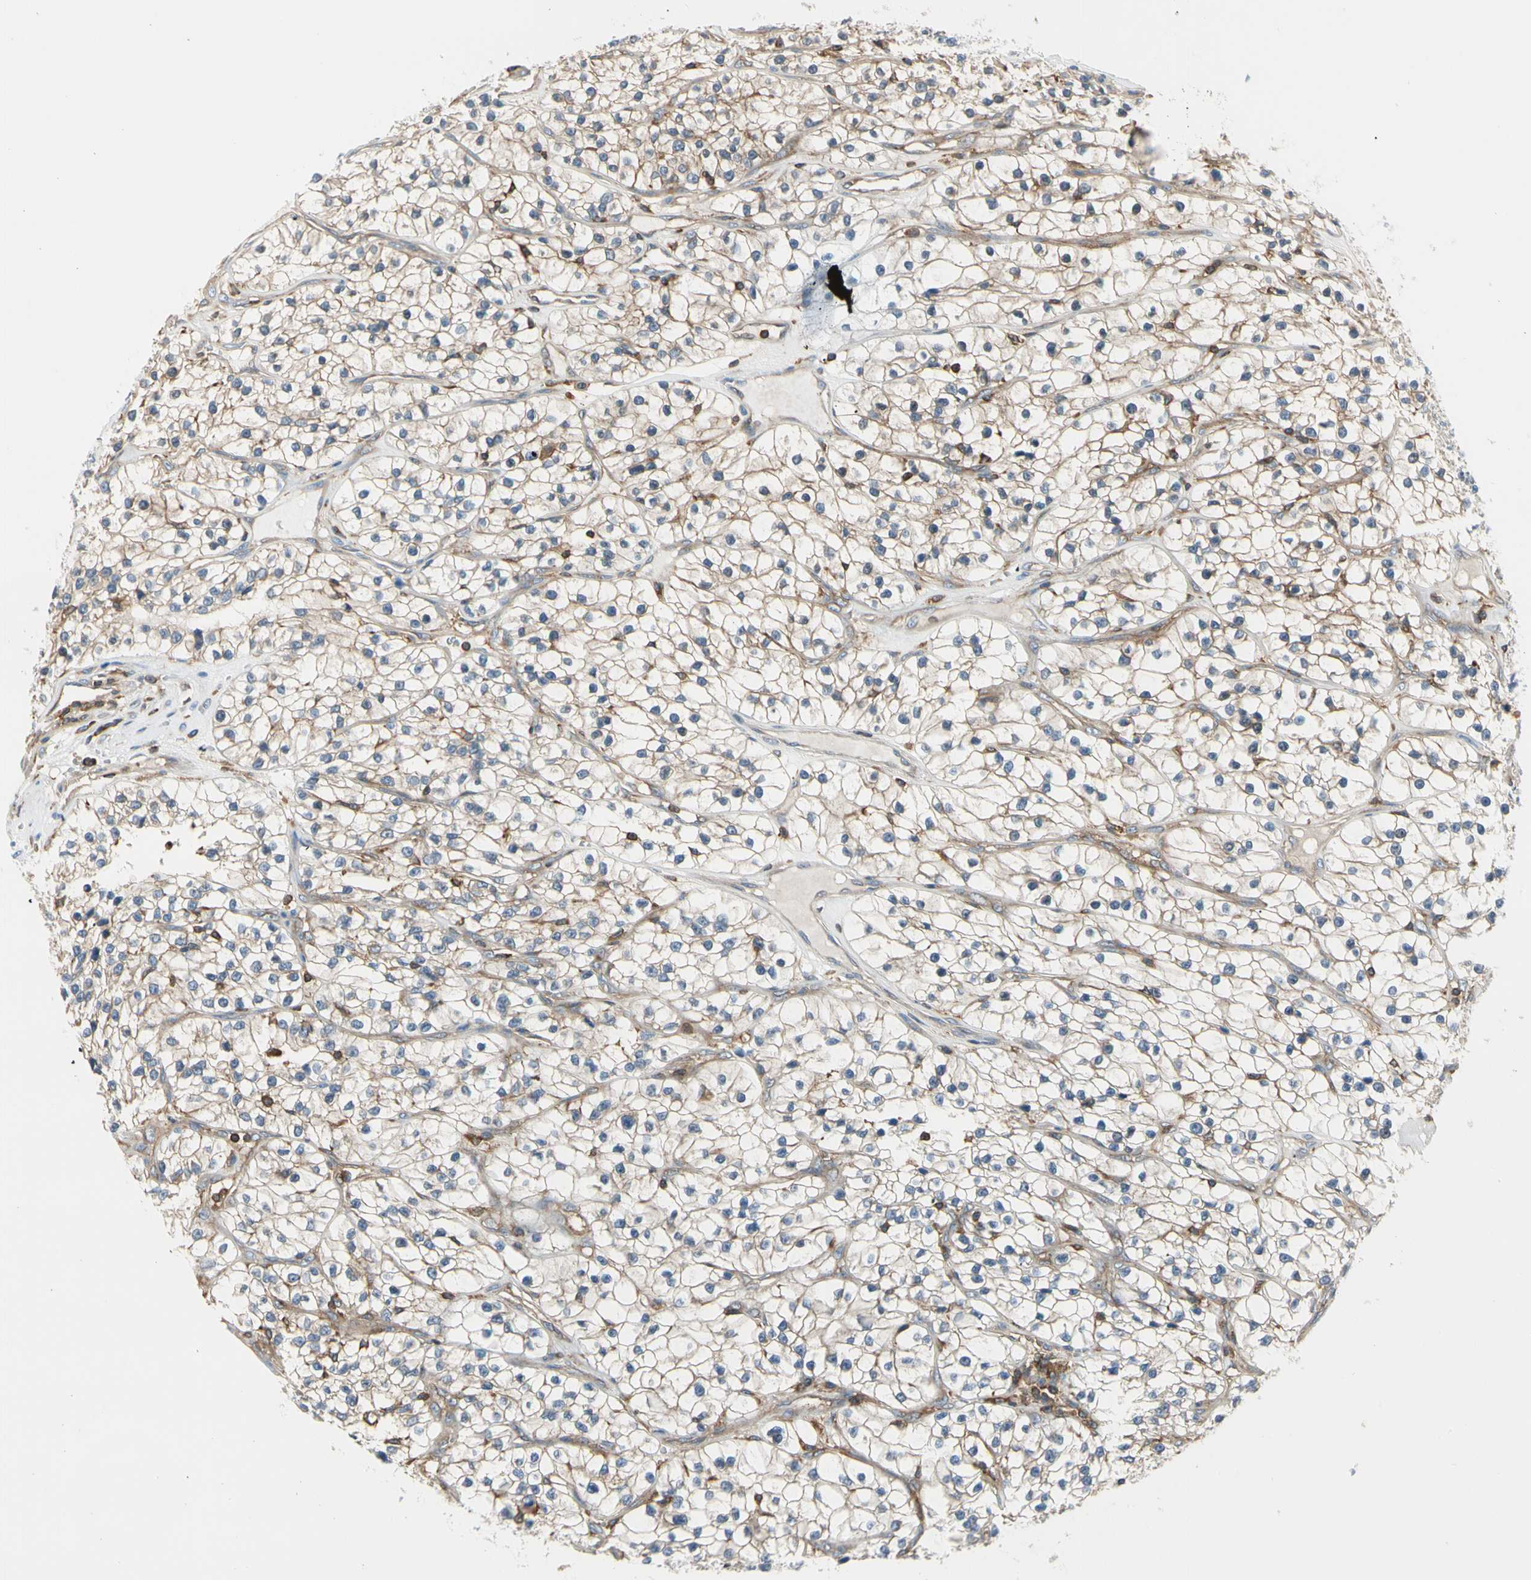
{"staining": {"intensity": "weak", "quantity": "25%-75%", "location": "cytoplasmic/membranous"}, "tissue": "renal cancer", "cell_type": "Tumor cells", "image_type": "cancer", "snomed": [{"axis": "morphology", "description": "Adenocarcinoma, NOS"}, {"axis": "topography", "description": "Kidney"}], "caption": "Renal cancer (adenocarcinoma) stained for a protein reveals weak cytoplasmic/membranous positivity in tumor cells. The staining was performed using DAB to visualize the protein expression in brown, while the nuclei were stained in blue with hematoxylin (Magnification: 20x).", "gene": "CAPZA2", "patient": {"sex": "female", "age": 57}}